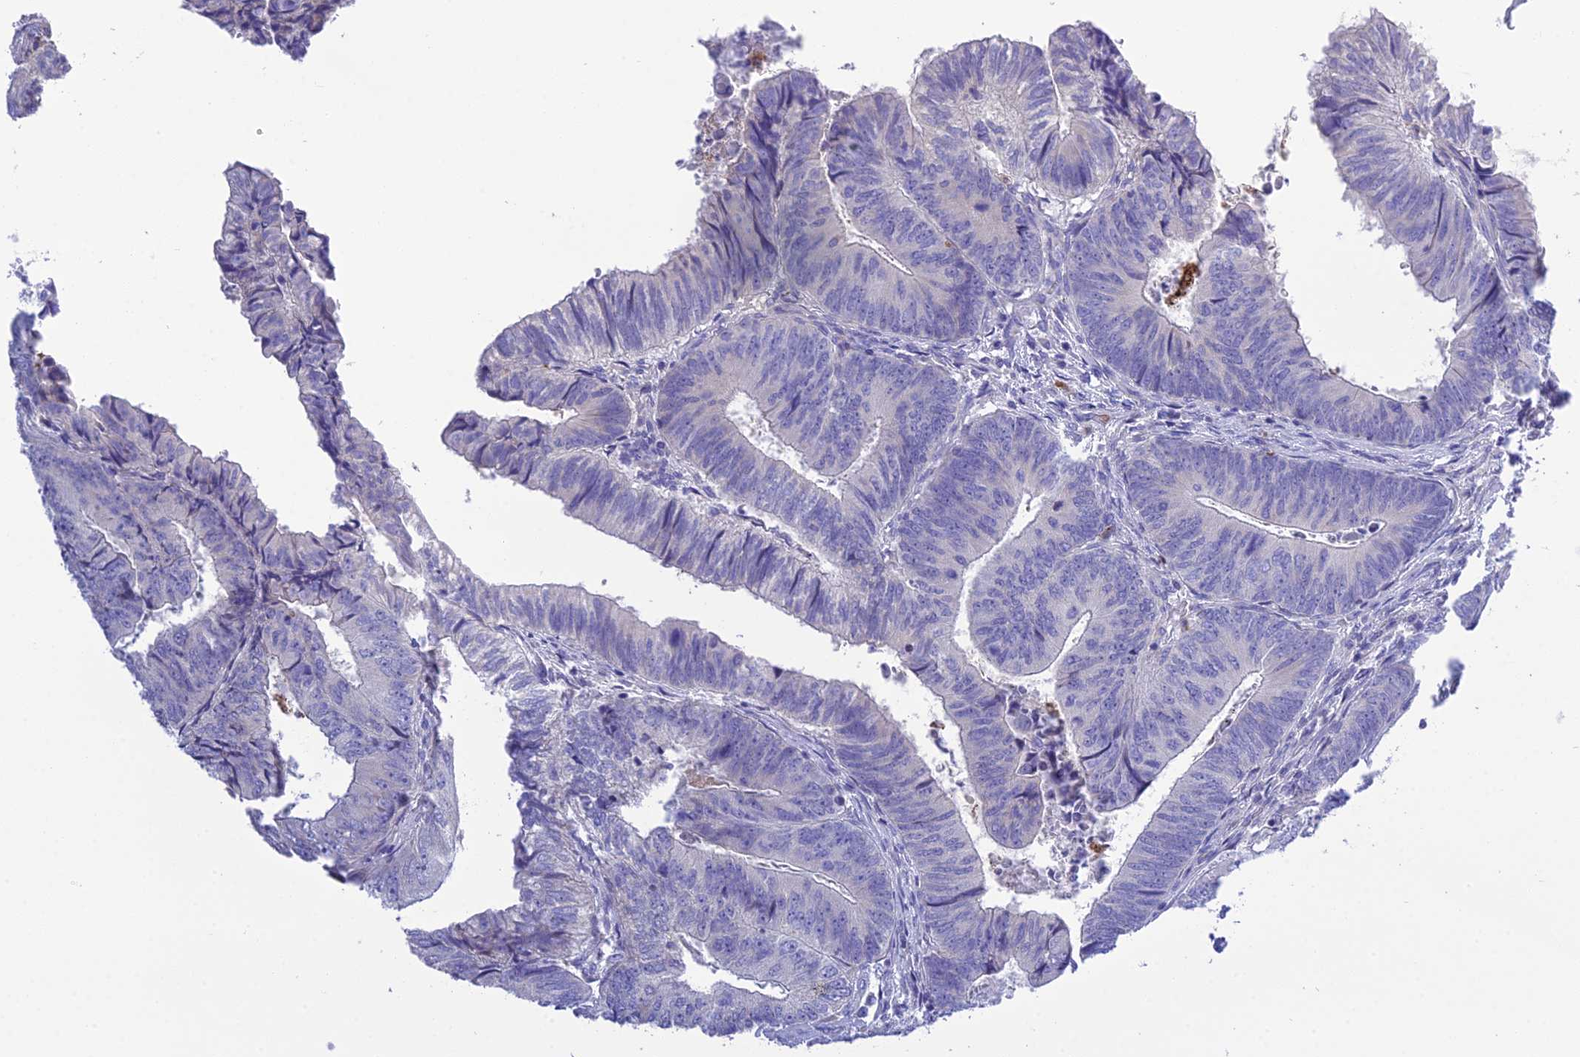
{"staining": {"intensity": "negative", "quantity": "none", "location": "none"}, "tissue": "colorectal cancer", "cell_type": "Tumor cells", "image_type": "cancer", "snomed": [{"axis": "morphology", "description": "Adenocarcinoma, NOS"}, {"axis": "topography", "description": "Colon"}], "caption": "Adenocarcinoma (colorectal) was stained to show a protein in brown. There is no significant positivity in tumor cells.", "gene": "KIAA0408", "patient": {"sex": "female", "age": 67}}